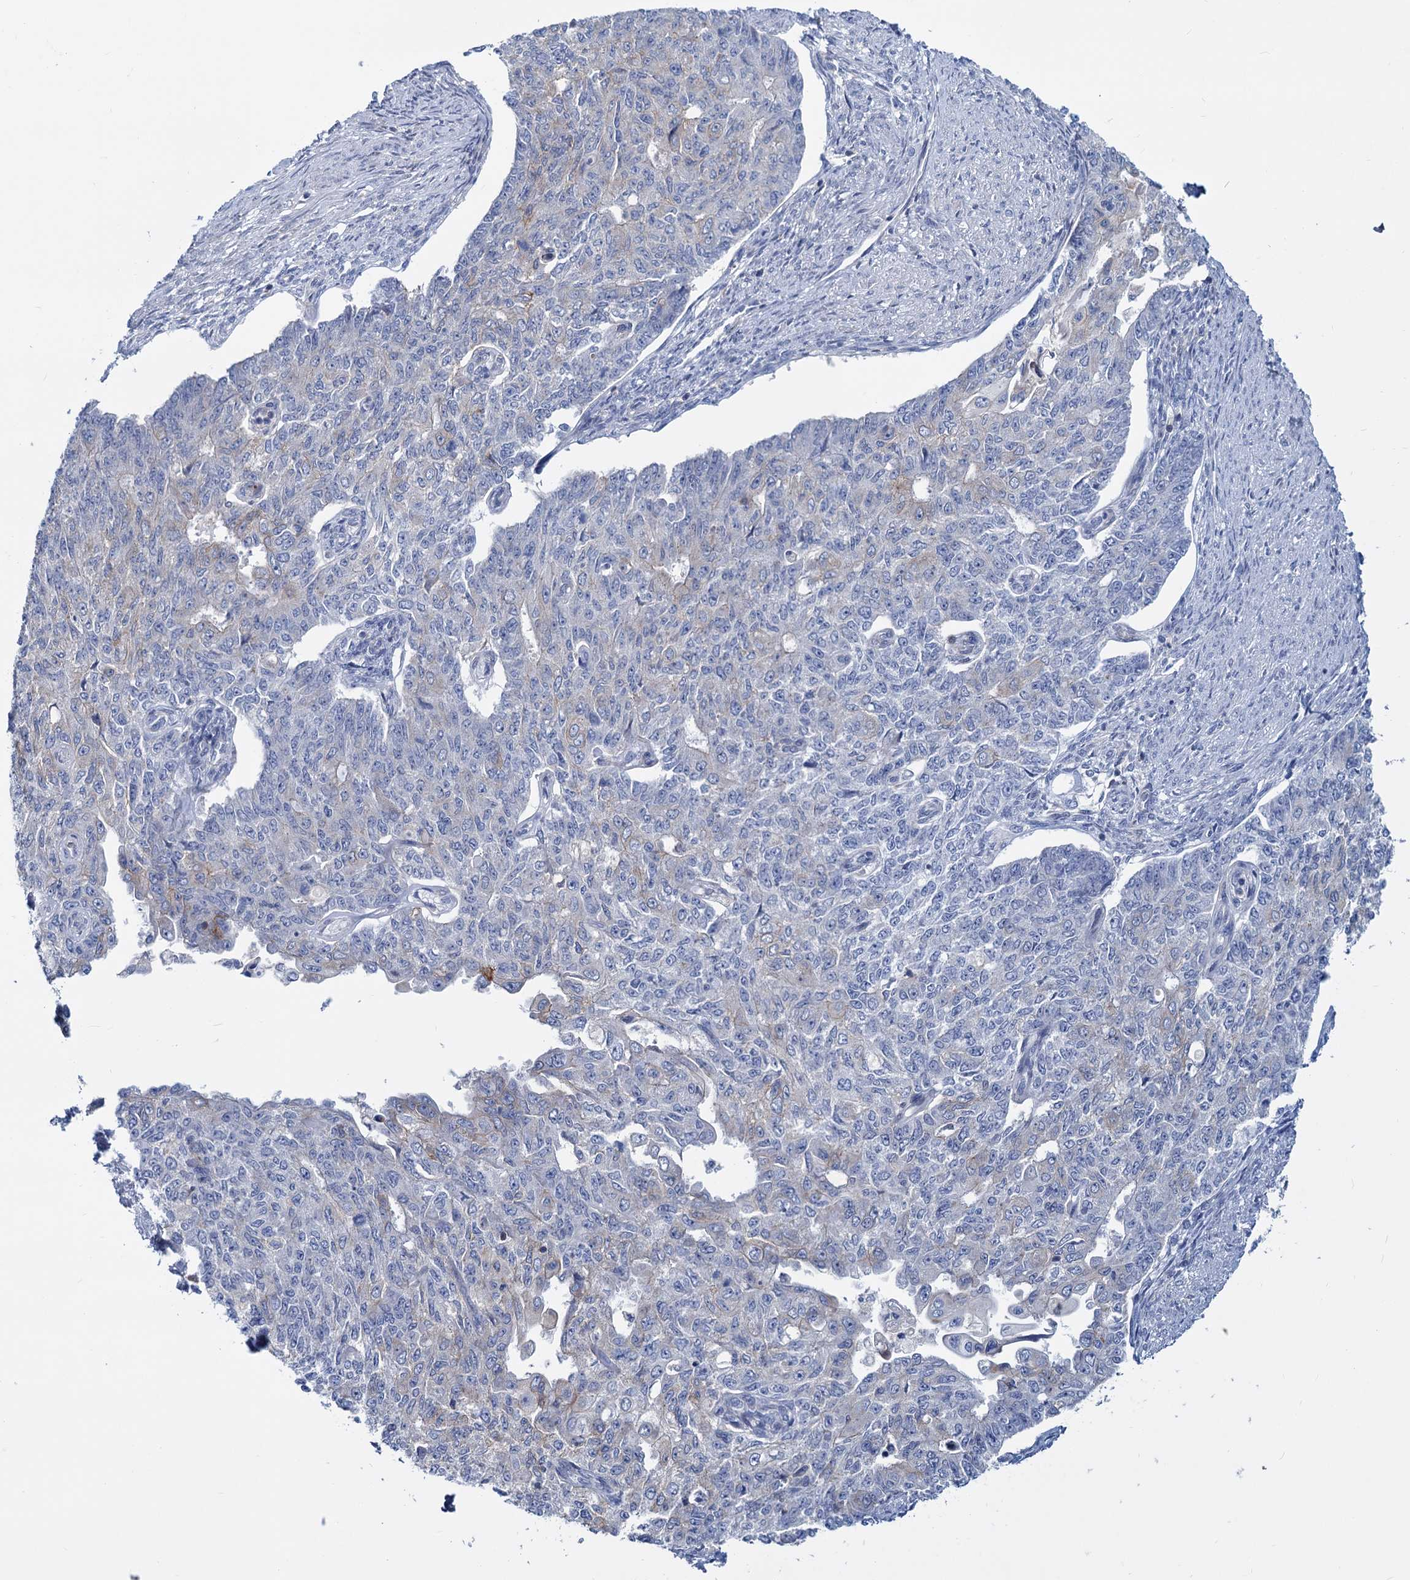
{"staining": {"intensity": "negative", "quantity": "none", "location": "none"}, "tissue": "endometrial cancer", "cell_type": "Tumor cells", "image_type": "cancer", "snomed": [{"axis": "morphology", "description": "Adenocarcinoma, NOS"}, {"axis": "topography", "description": "Endometrium"}], "caption": "Immunohistochemistry micrograph of human endometrial adenocarcinoma stained for a protein (brown), which exhibits no positivity in tumor cells. The staining was performed using DAB (3,3'-diaminobenzidine) to visualize the protein expression in brown, while the nuclei were stained in blue with hematoxylin (Magnification: 20x).", "gene": "LRCH4", "patient": {"sex": "female", "age": 32}}